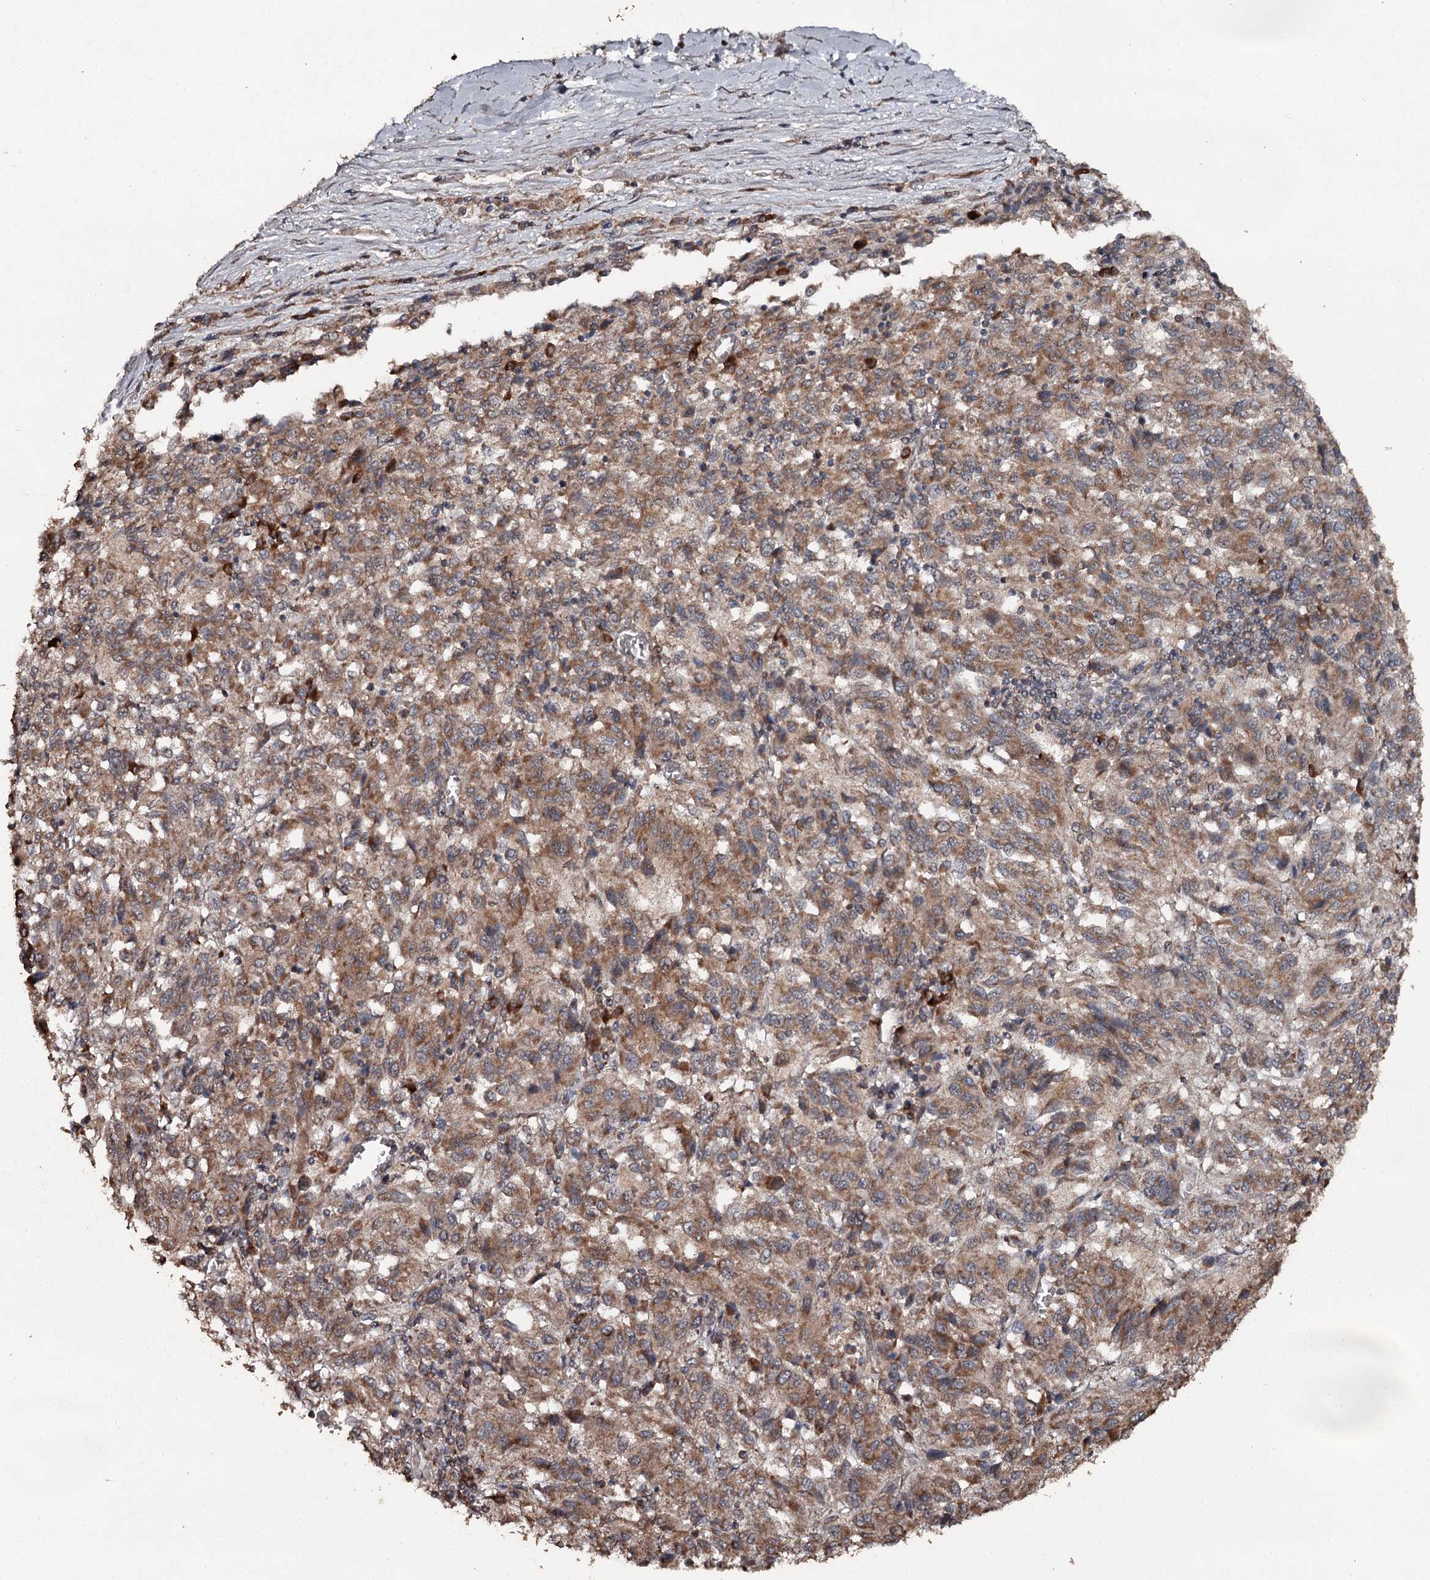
{"staining": {"intensity": "moderate", "quantity": ">75%", "location": "cytoplasmic/membranous"}, "tissue": "melanoma", "cell_type": "Tumor cells", "image_type": "cancer", "snomed": [{"axis": "morphology", "description": "Malignant melanoma, Metastatic site"}, {"axis": "topography", "description": "Lung"}], "caption": "Protein staining exhibits moderate cytoplasmic/membranous staining in approximately >75% of tumor cells in melanoma.", "gene": "WIPI1", "patient": {"sex": "male", "age": 64}}